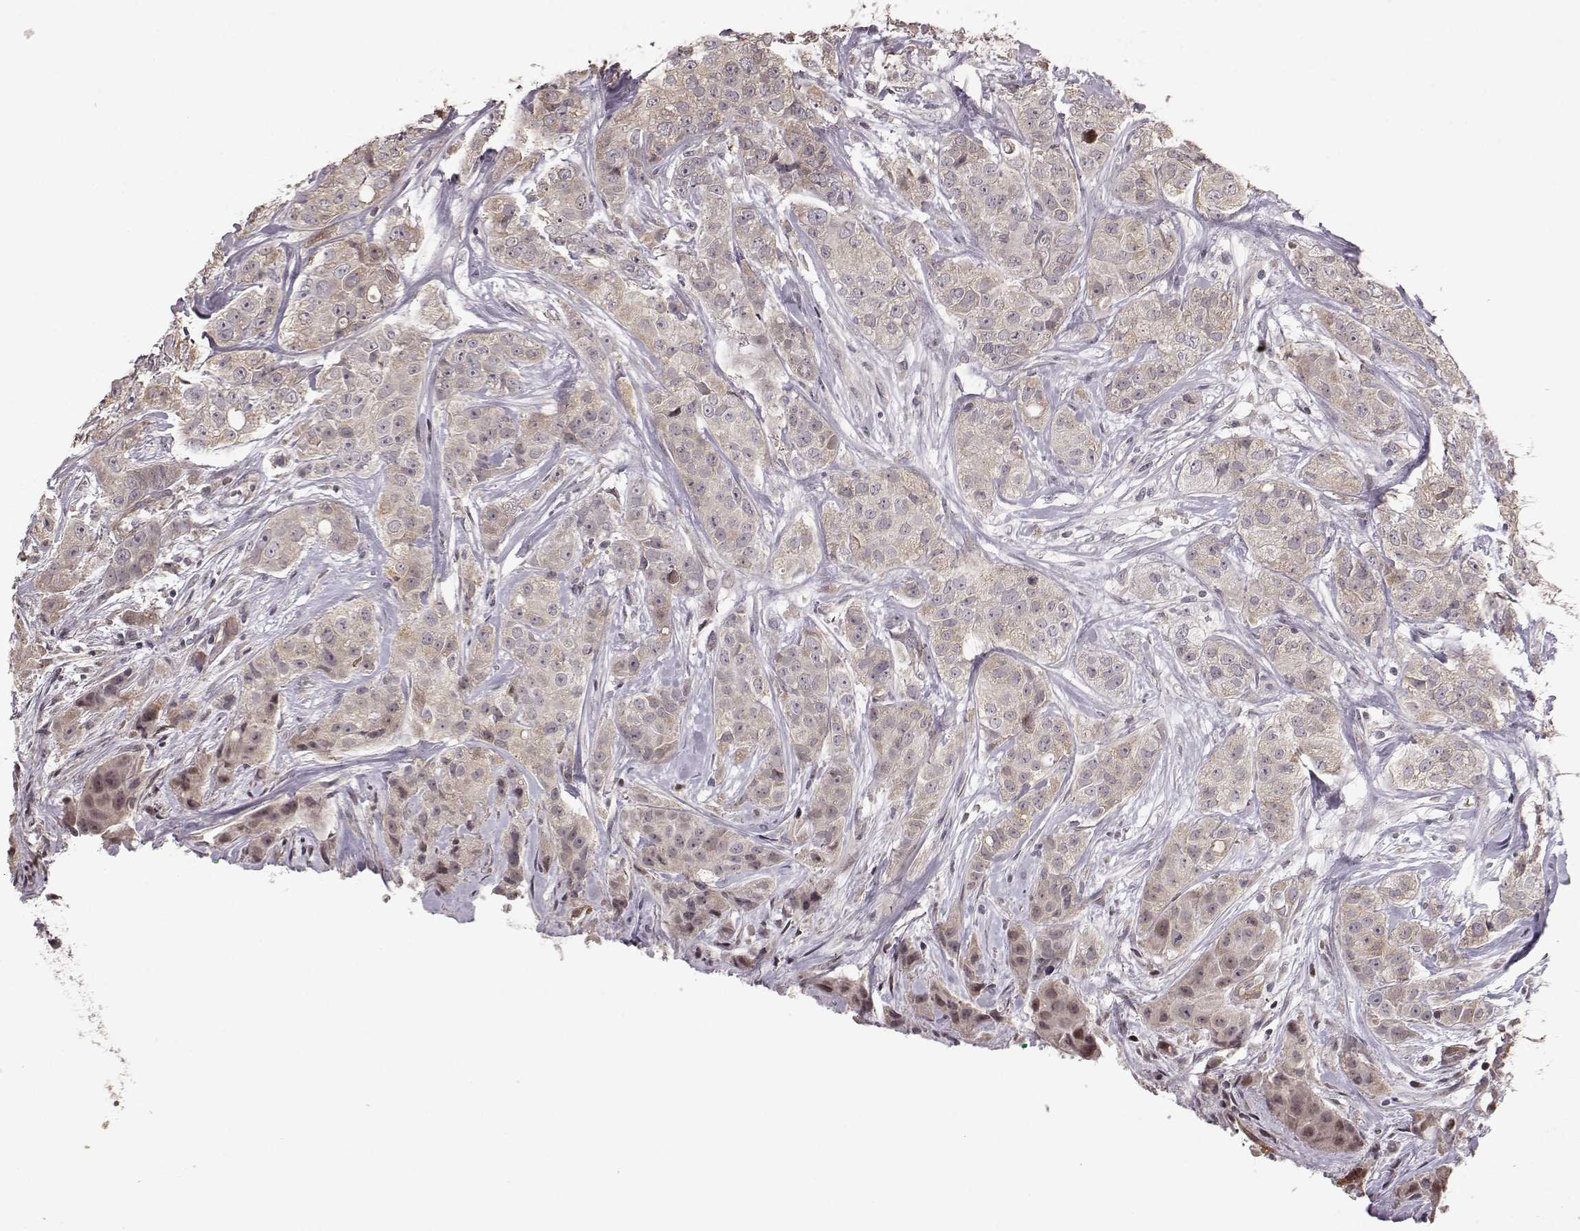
{"staining": {"intensity": "weak", "quantity": "<25%", "location": "cytoplasmic/membranous"}, "tissue": "breast cancer", "cell_type": "Tumor cells", "image_type": "cancer", "snomed": [{"axis": "morphology", "description": "Duct carcinoma"}, {"axis": "topography", "description": "Breast"}], "caption": "The micrograph displays no staining of tumor cells in breast cancer (intraductal carcinoma).", "gene": "BACH2", "patient": {"sex": "female", "age": 43}}